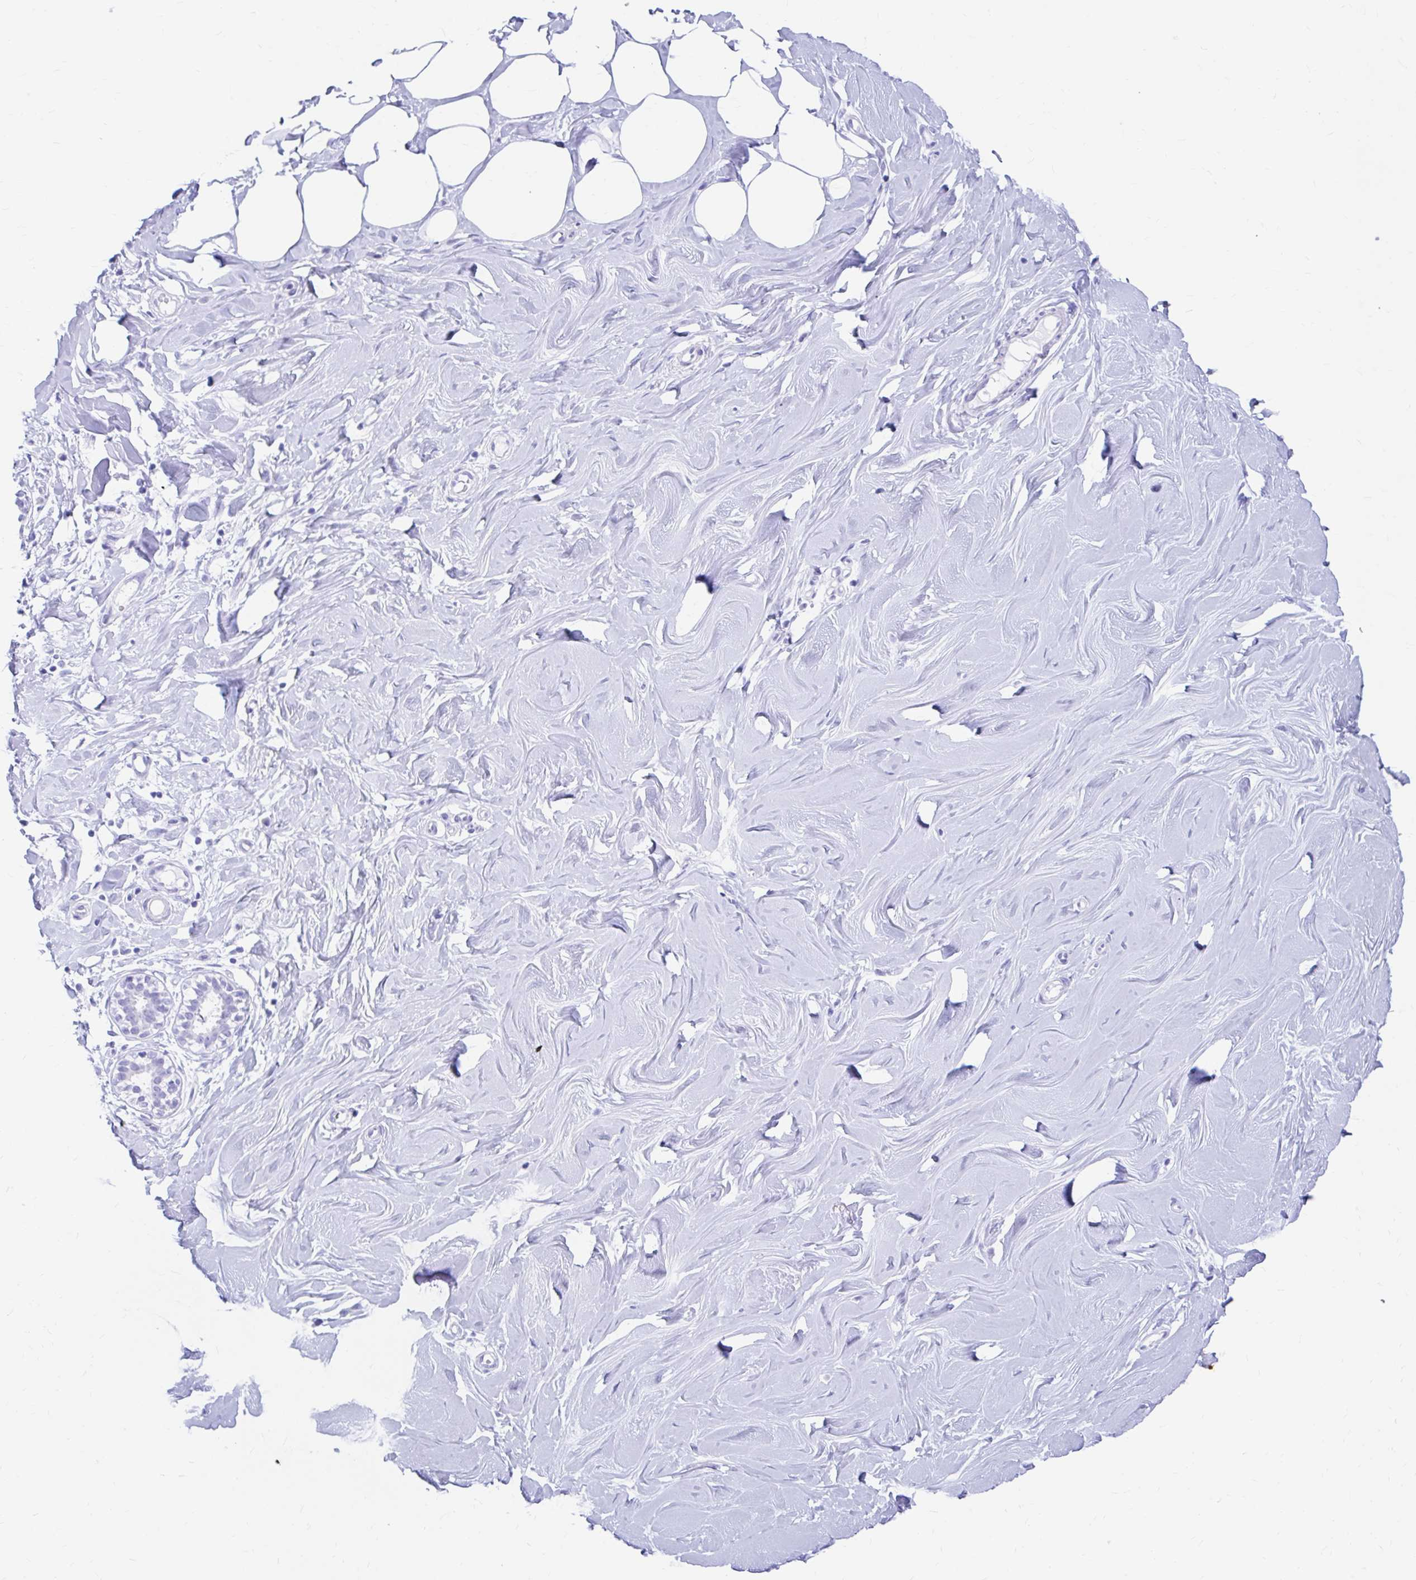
{"staining": {"intensity": "negative", "quantity": "none", "location": "none"}, "tissue": "breast", "cell_type": "Adipocytes", "image_type": "normal", "snomed": [{"axis": "morphology", "description": "Normal tissue, NOS"}, {"axis": "topography", "description": "Breast"}], "caption": "Immunohistochemistry (IHC) of benign breast demonstrates no positivity in adipocytes. (DAB (3,3'-diaminobenzidine) IHC visualized using brightfield microscopy, high magnification).", "gene": "NSG2", "patient": {"sex": "female", "age": 27}}